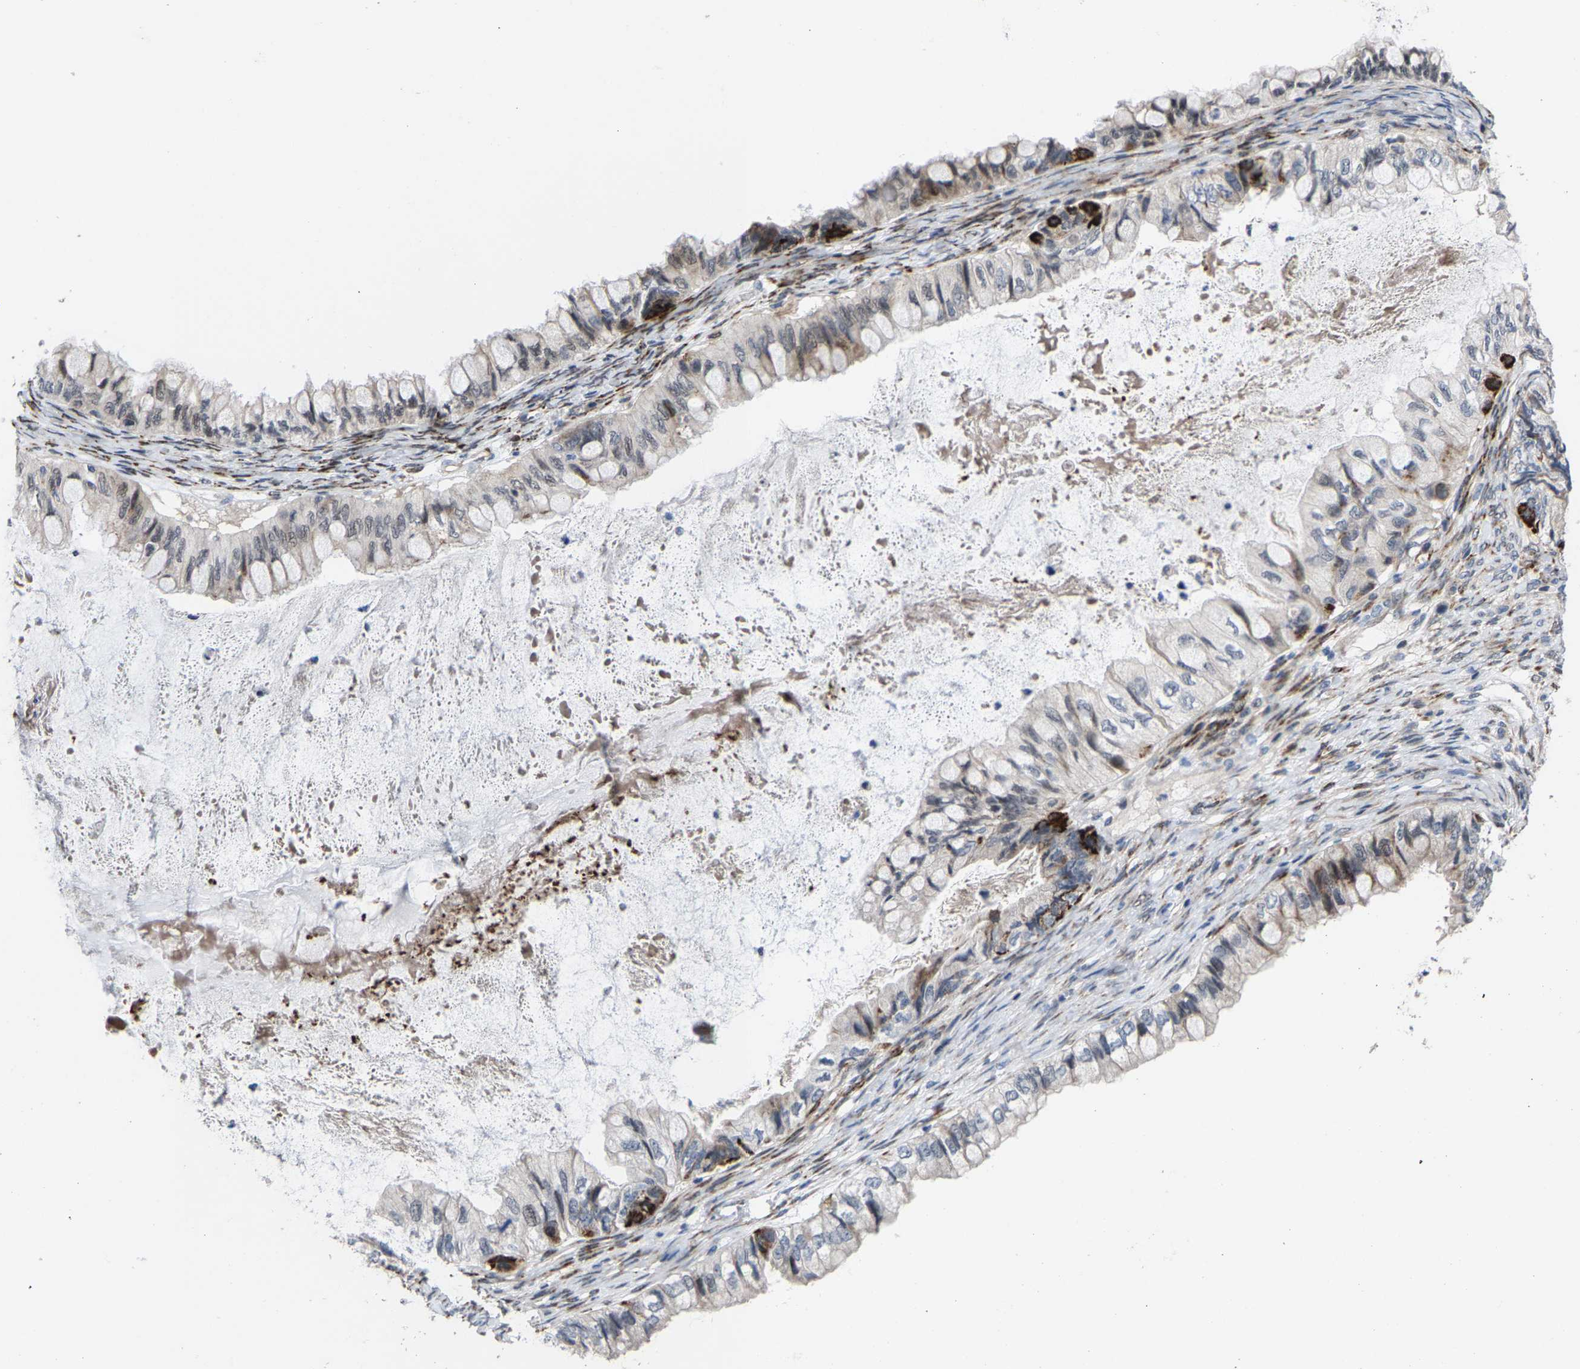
{"staining": {"intensity": "strong", "quantity": "<25%", "location": "cytoplasmic/membranous"}, "tissue": "ovarian cancer", "cell_type": "Tumor cells", "image_type": "cancer", "snomed": [{"axis": "morphology", "description": "Cystadenocarcinoma, mucinous, NOS"}, {"axis": "topography", "description": "Ovary"}], "caption": "Immunohistochemical staining of human ovarian cancer demonstrates medium levels of strong cytoplasmic/membranous expression in approximately <25% of tumor cells.", "gene": "TDRKH", "patient": {"sex": "female", "age": 80}}